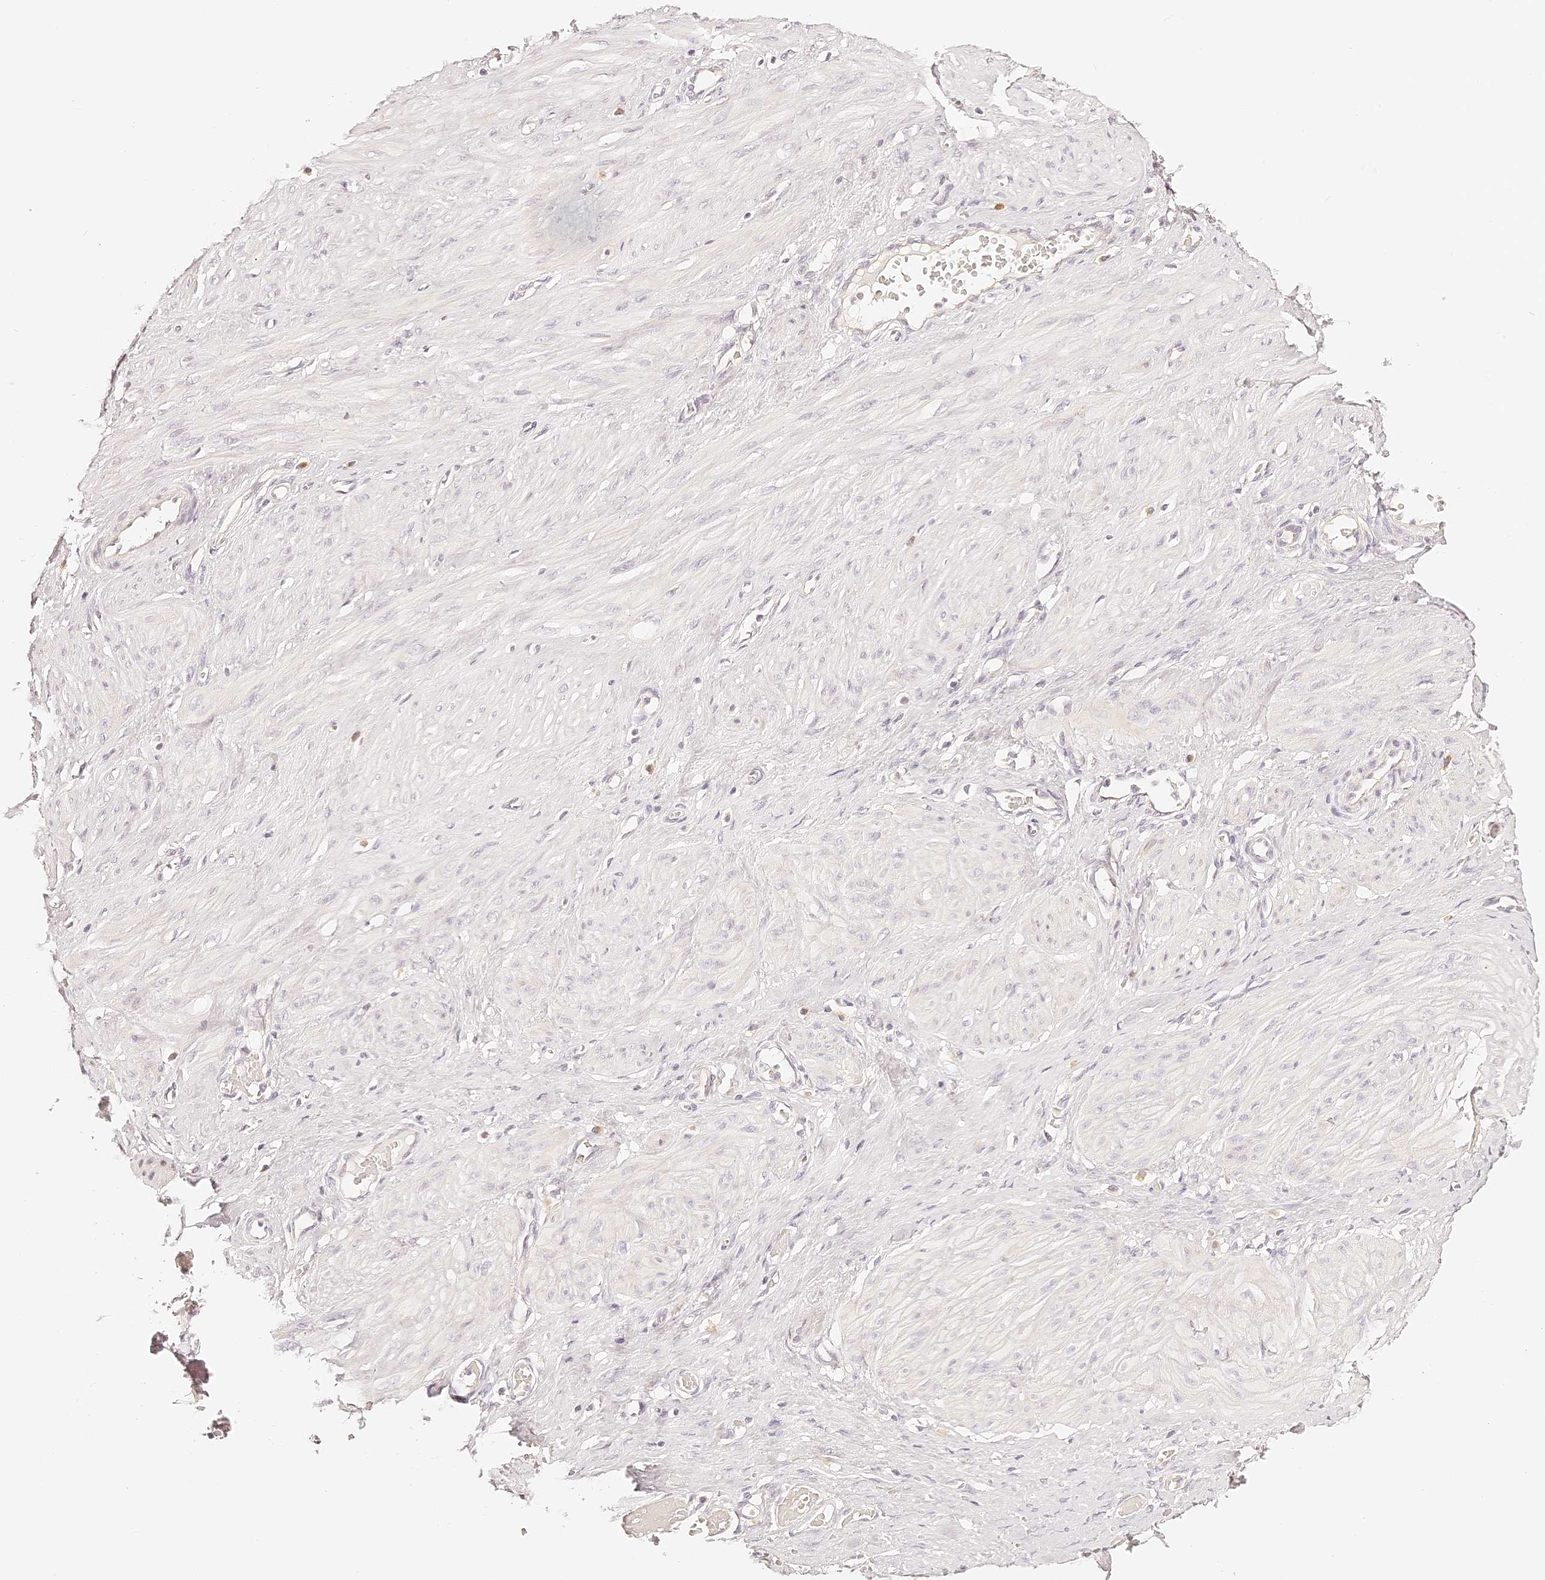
{"staining": {"intensity": "negative", "quantity": "none", "location": "none"}, "tissue": "smooth muscle", "cell_type": "Smooth muscle cells", "image_type": "normal", "snomed": [{"axis": "morphology", "description": "Normal tissue, NOS"}, {"axis": "topography", "description": "Endometrium"}], "caption": "DAB (3,3'-diaminobenzidine) immunohistochemical staining of benign smooth muscle displays no significant staining in smooth muscle cells. (Brightfield microscopy of DAB immunohistochemistry (IHC) at high magnification).", "gene": "TRIM45", "patient": {"sex": "female", "age": 33}}